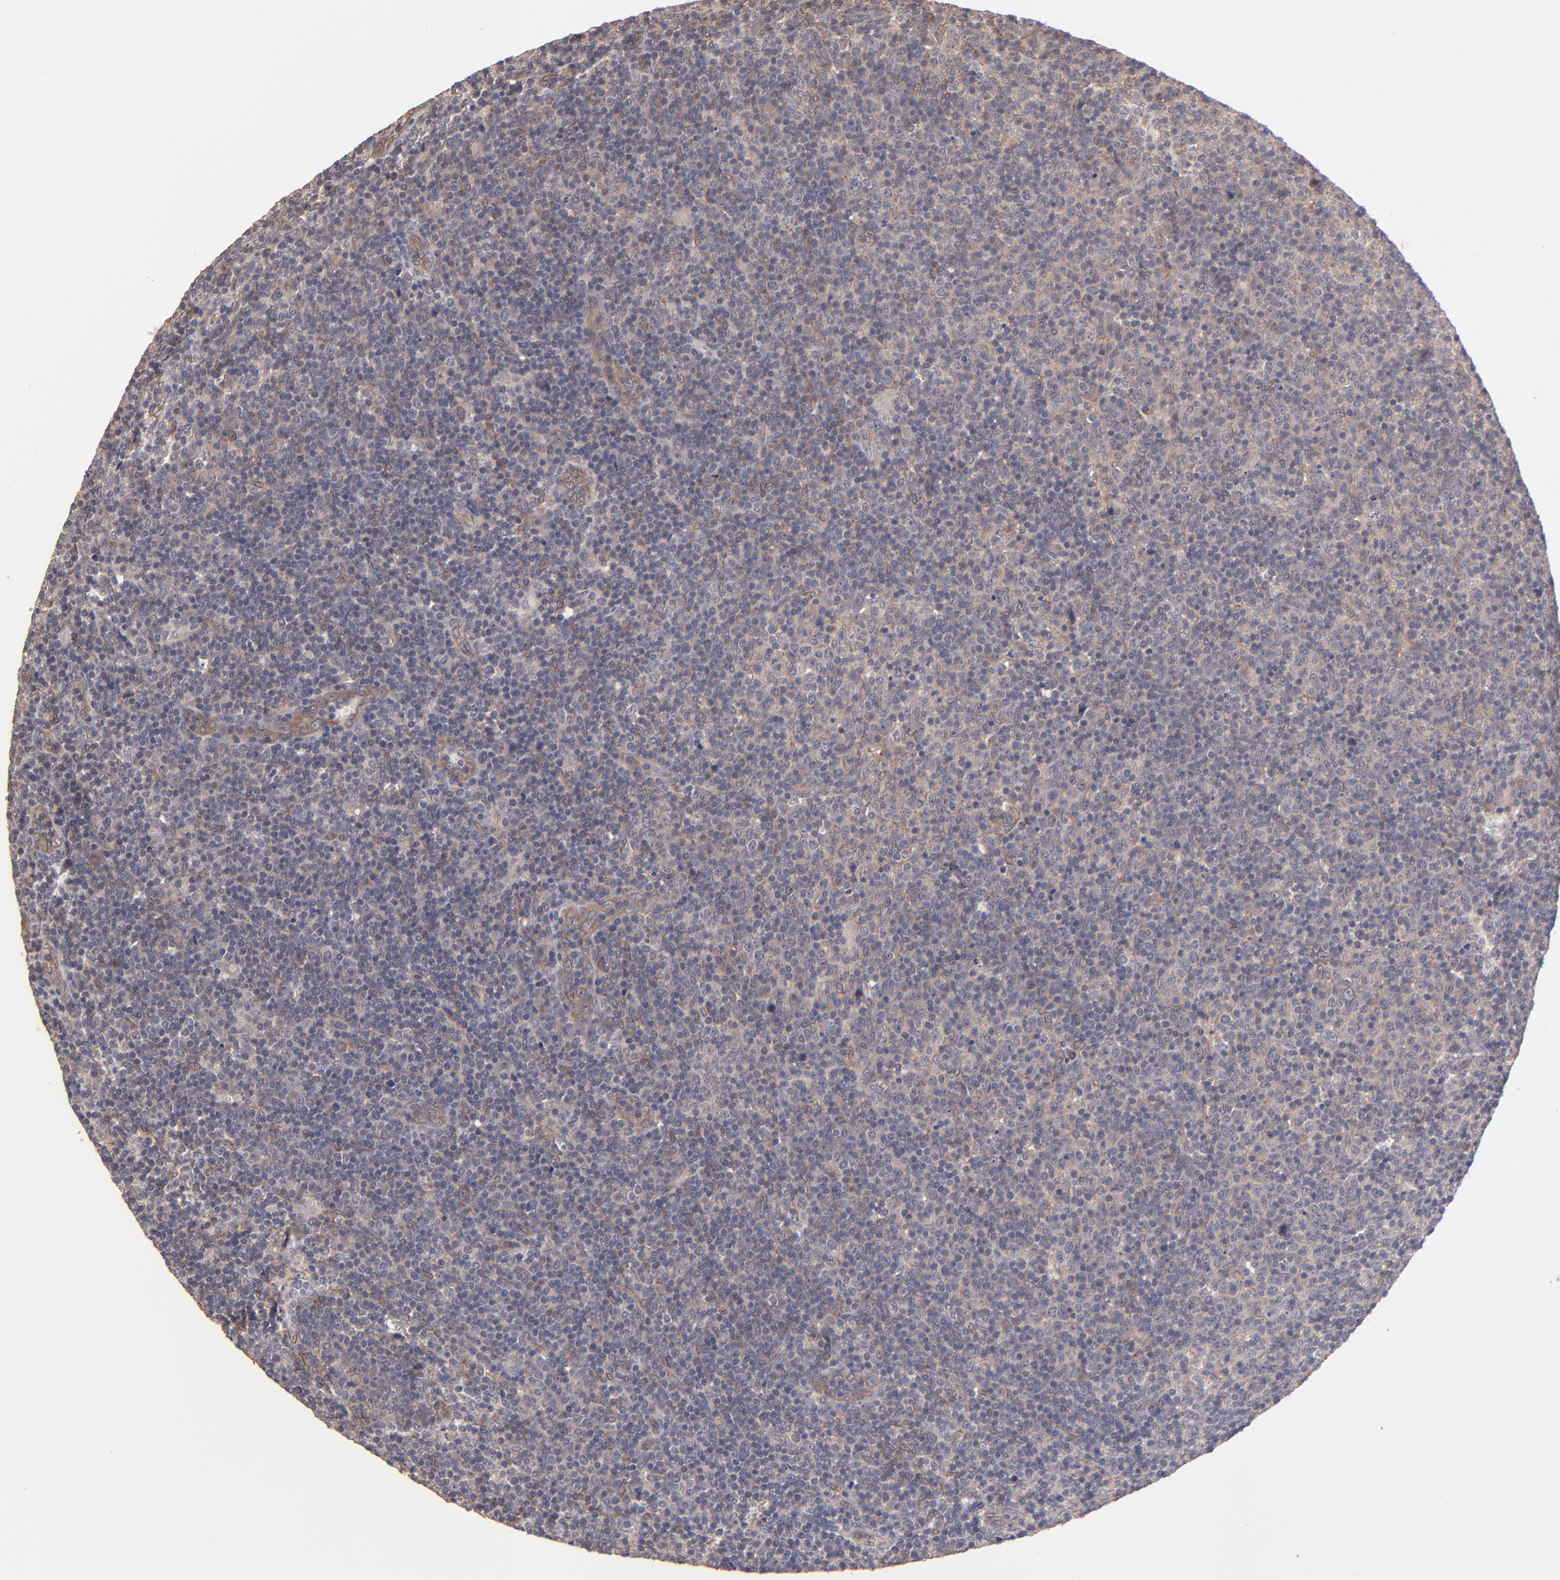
{"staining": {"intensity": "weak", "quantity": ">75%", "location": "cytoplasmic/membranous"}, "tissue": "lymphoma", "cell_type": "Tumor cells", "image_type": "cancer", "snomed": [{"axis": "morphology", "description": "Malignant lymphoma, non-Hodgkin's type, Low grade"}, {"axis": "topography", "description": "Lymph node"}], "caption": "Weak cytoplasmic/membranous positivity is present in approximately >75% of tumor cells in lymphoma.", "gene": "ZNF780B", "patient": {"sex": "male", "age": 70}}